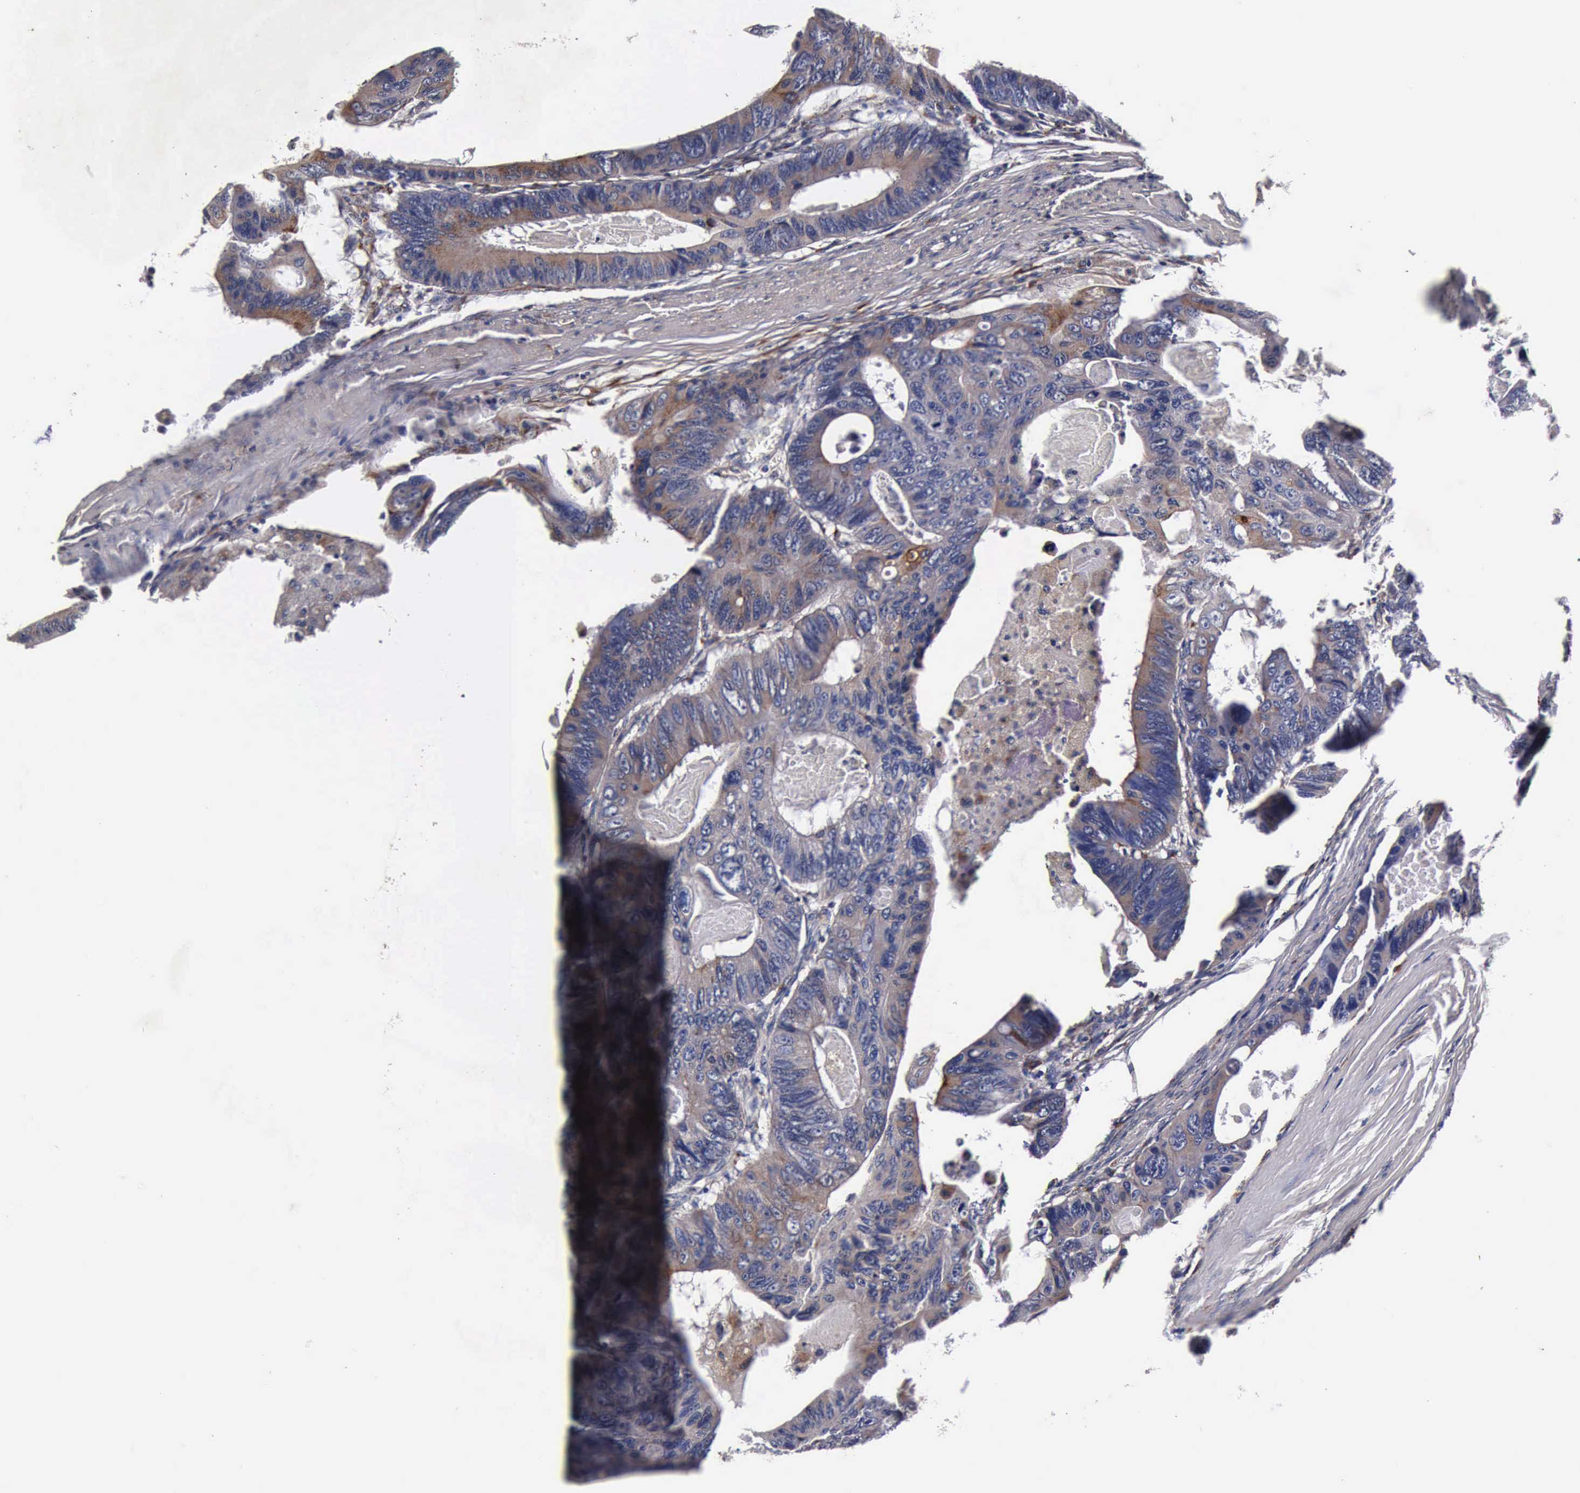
{"staining": {"intensity": "moderate", "quantity": ">75%", "location": "cytoplasmic/membranous"}, "tissue": "colorectal cancer", "cell_type": "Tumor cells", "image_type": "cancer", "snomed": [{"axis": "morphology", "description": "Adenocarcinoma, NOS"}, {"axis": "topography", "description": "Colon"}], "caption": "Protein staining of colorectal cancer (adenocarcinoma) tissue shows moderate cytoplasmic/membranous expression in approximately >75% of tumor cells. The staining was performed using DAB (3,3'-diaminobenzidine) to visualize the protein expression in brown, while the nuclei were stained in blue with hematoxylin (Magnification: 20x).", "gene": "CST3", "patient": {"sex": "female", "age": 55}}